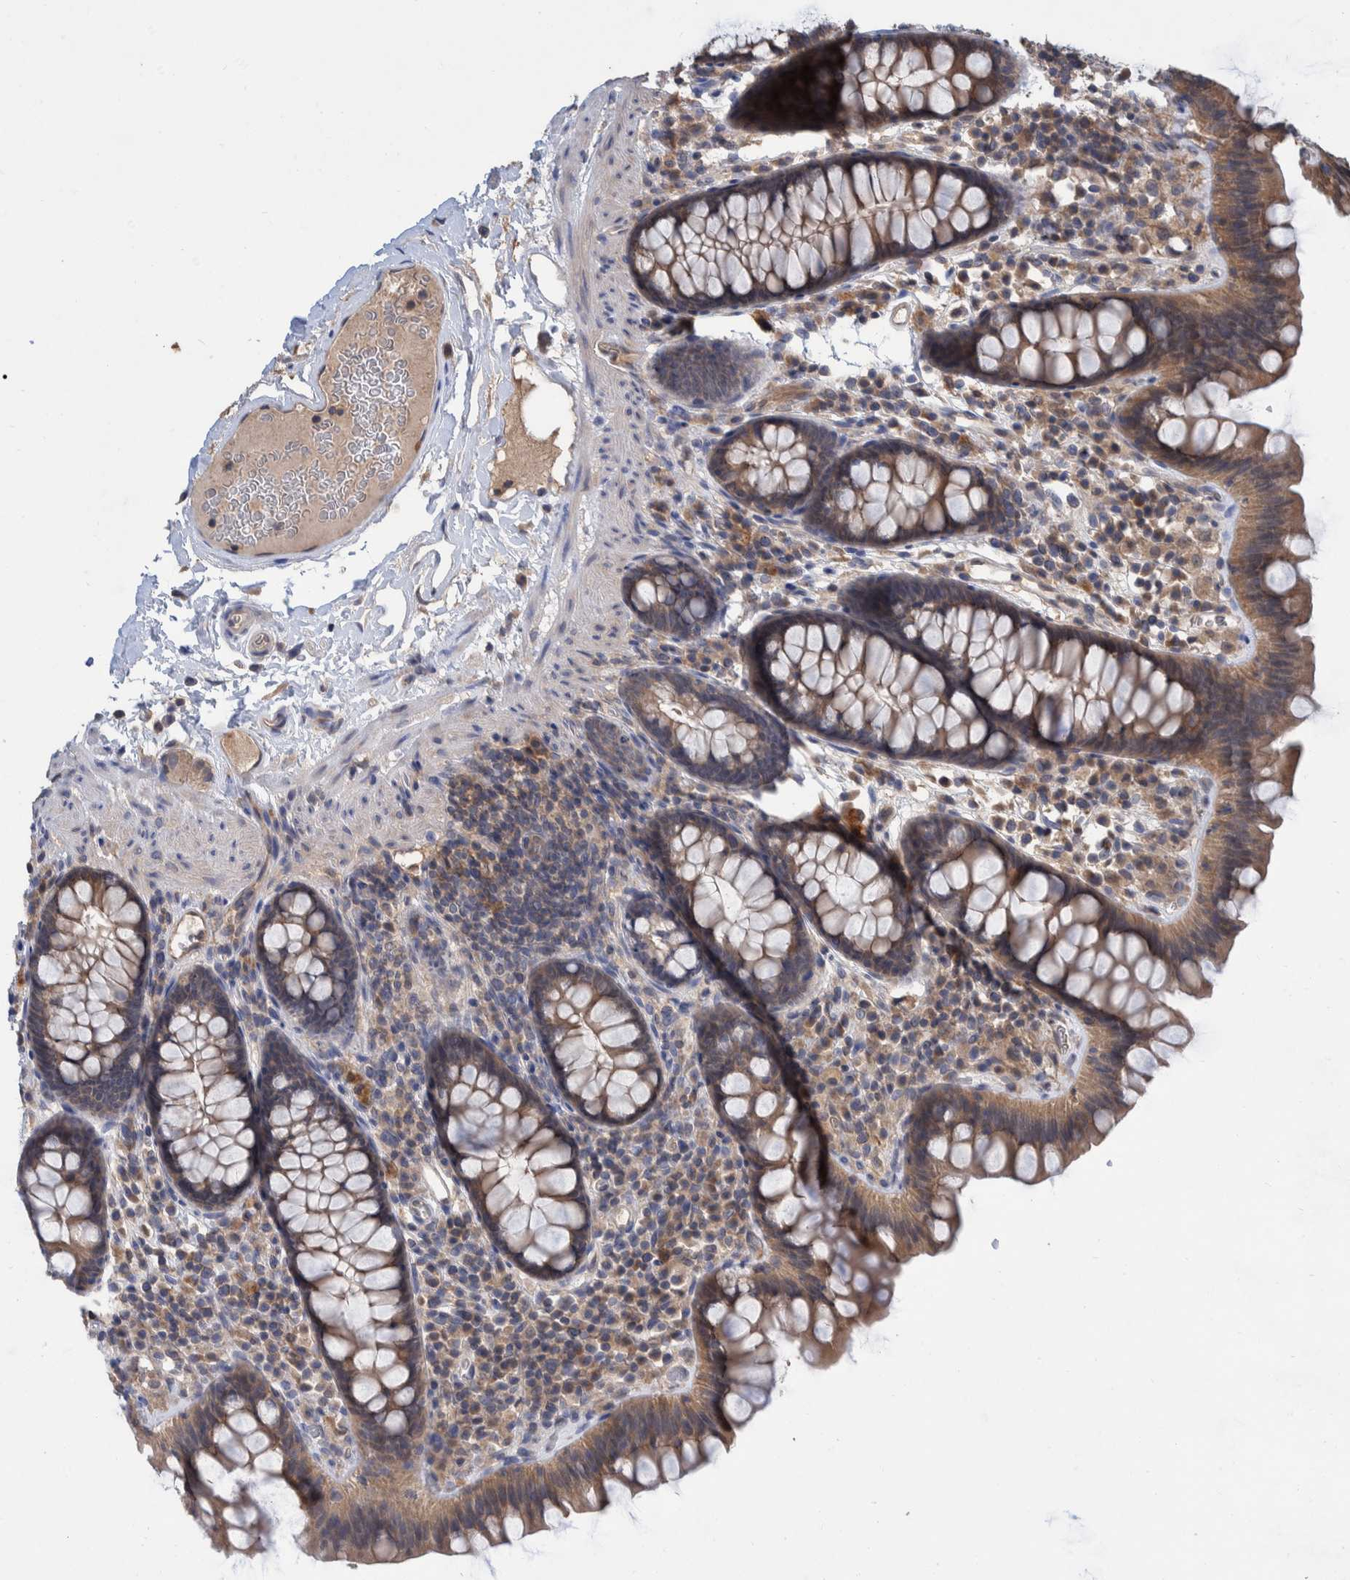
{"staining": {"intensity": "weak", "quantity": "25%-75%", "location": "cytoplasmic/membranous"}, "tissue": "colon", "cell_type": "Endothelial cells", "image_type": "normal", "snomed": [{"axis": "morphology", "description": "Normal tissue, NOS"}, {"axis": "topography", "description": "Colon"}], "caption": "High-power microscopy captured an immunohistochemistry (IHC) histopathology image of normal colon, revealing weak cytoplasmic/membranous staining in approximately 25%-75% of endothelial cells. (IHC, brightfield microscopy, high magnification).", "gene": "PLPBP", "patient": {"sex": "female", "age": 80}}